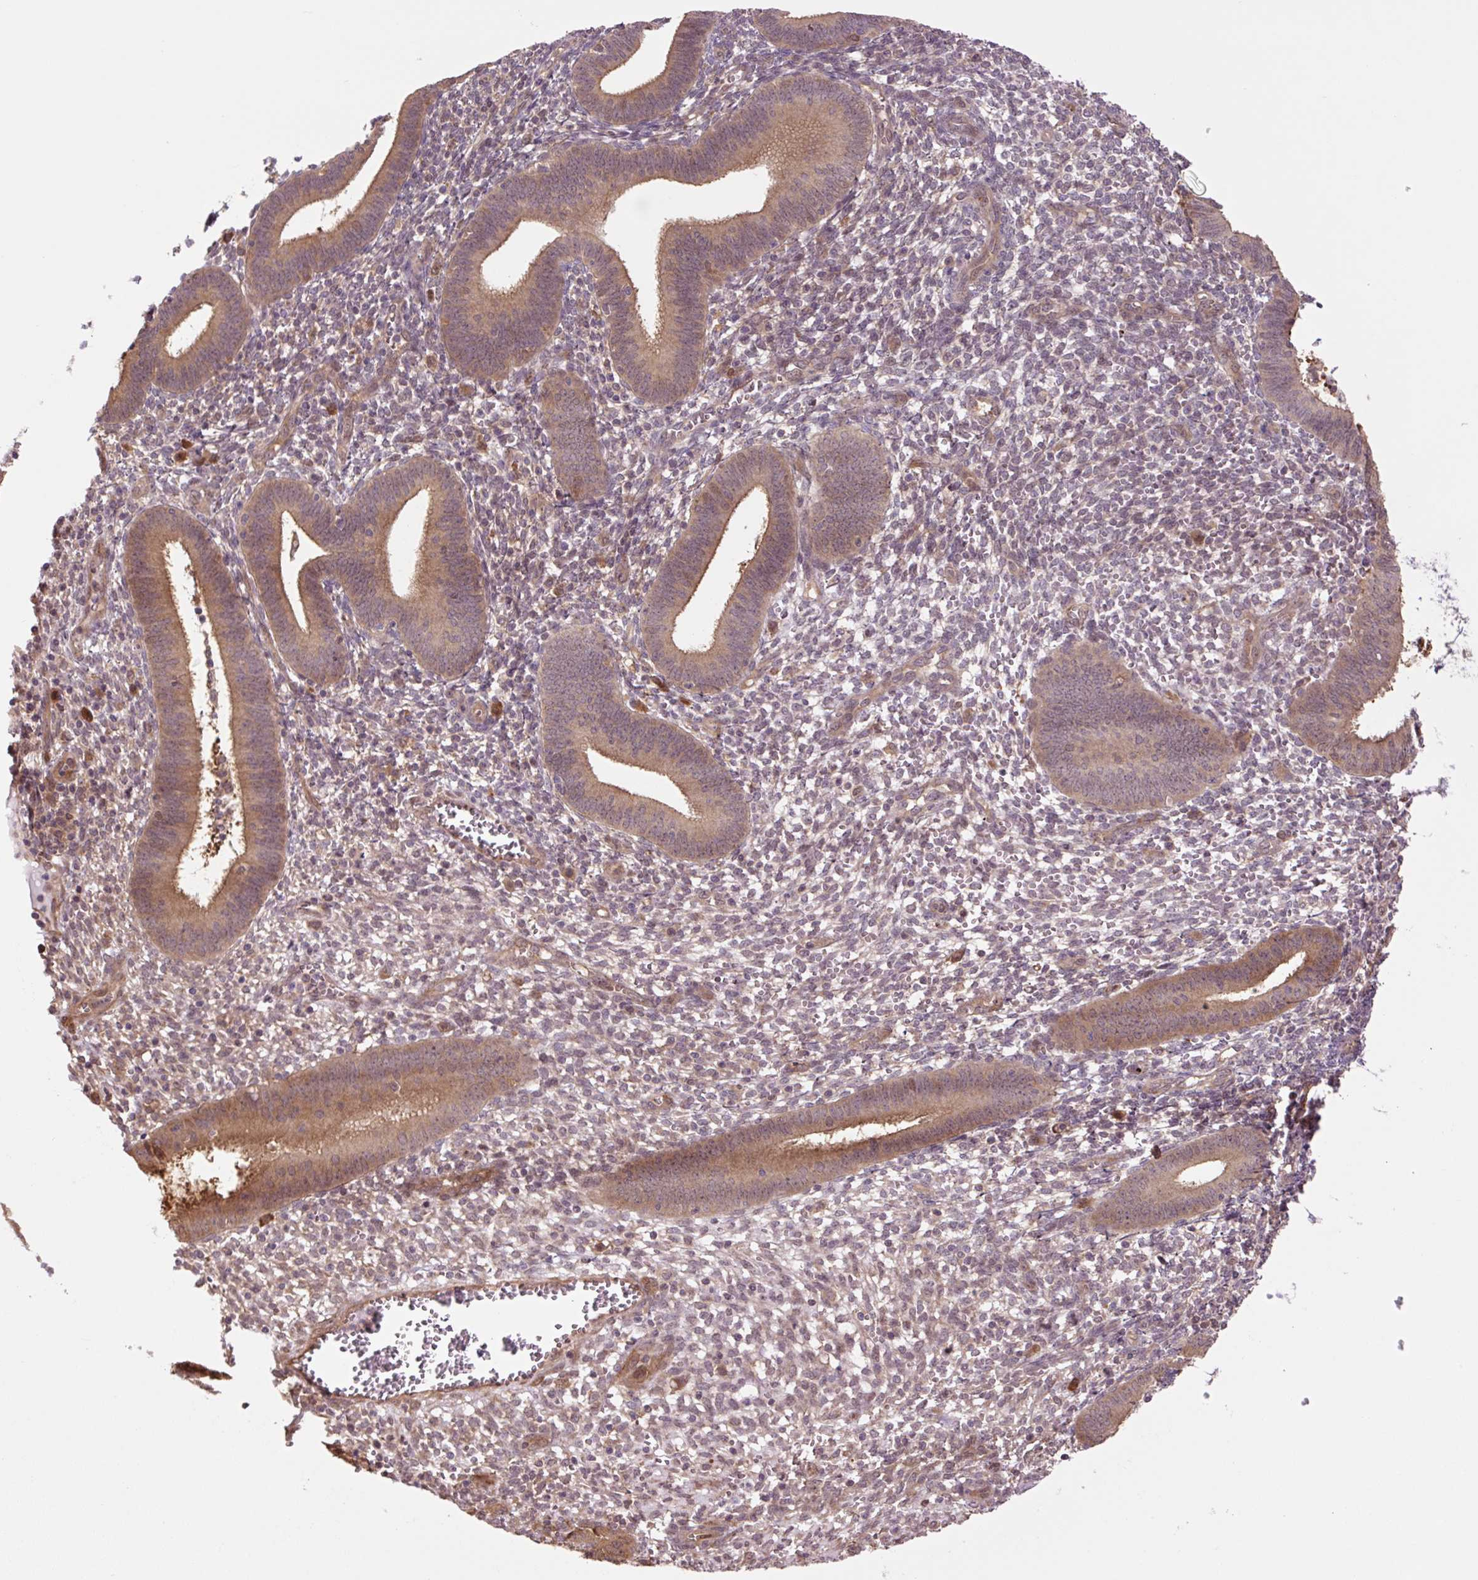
{"staining": {"intensity": "weak", "quantity": "25%-75%", "location": "cytoplasmic/membranous"}, "tissue": "endometrium", "cell_type": "Cells in endometrial stroma", "image_type": "normal", "snomed": [{"axis": "morphology", "description": "Normal tissue, NOS"}, {"axis": "topography", "description": "Endometrium"}], "caption": "Brown immunohistochemical staining in normal human endometrium shows weak cytoplasmic/membranous expression in approximately 25%-75% of cells in endometrial stroma. (DAB (3,3'-diaminobenzidine) IHC, brown staining for protein, blue staining for nuclei).", "gene": "TPT1", "patient": {"sex": "female", "age": 41}}